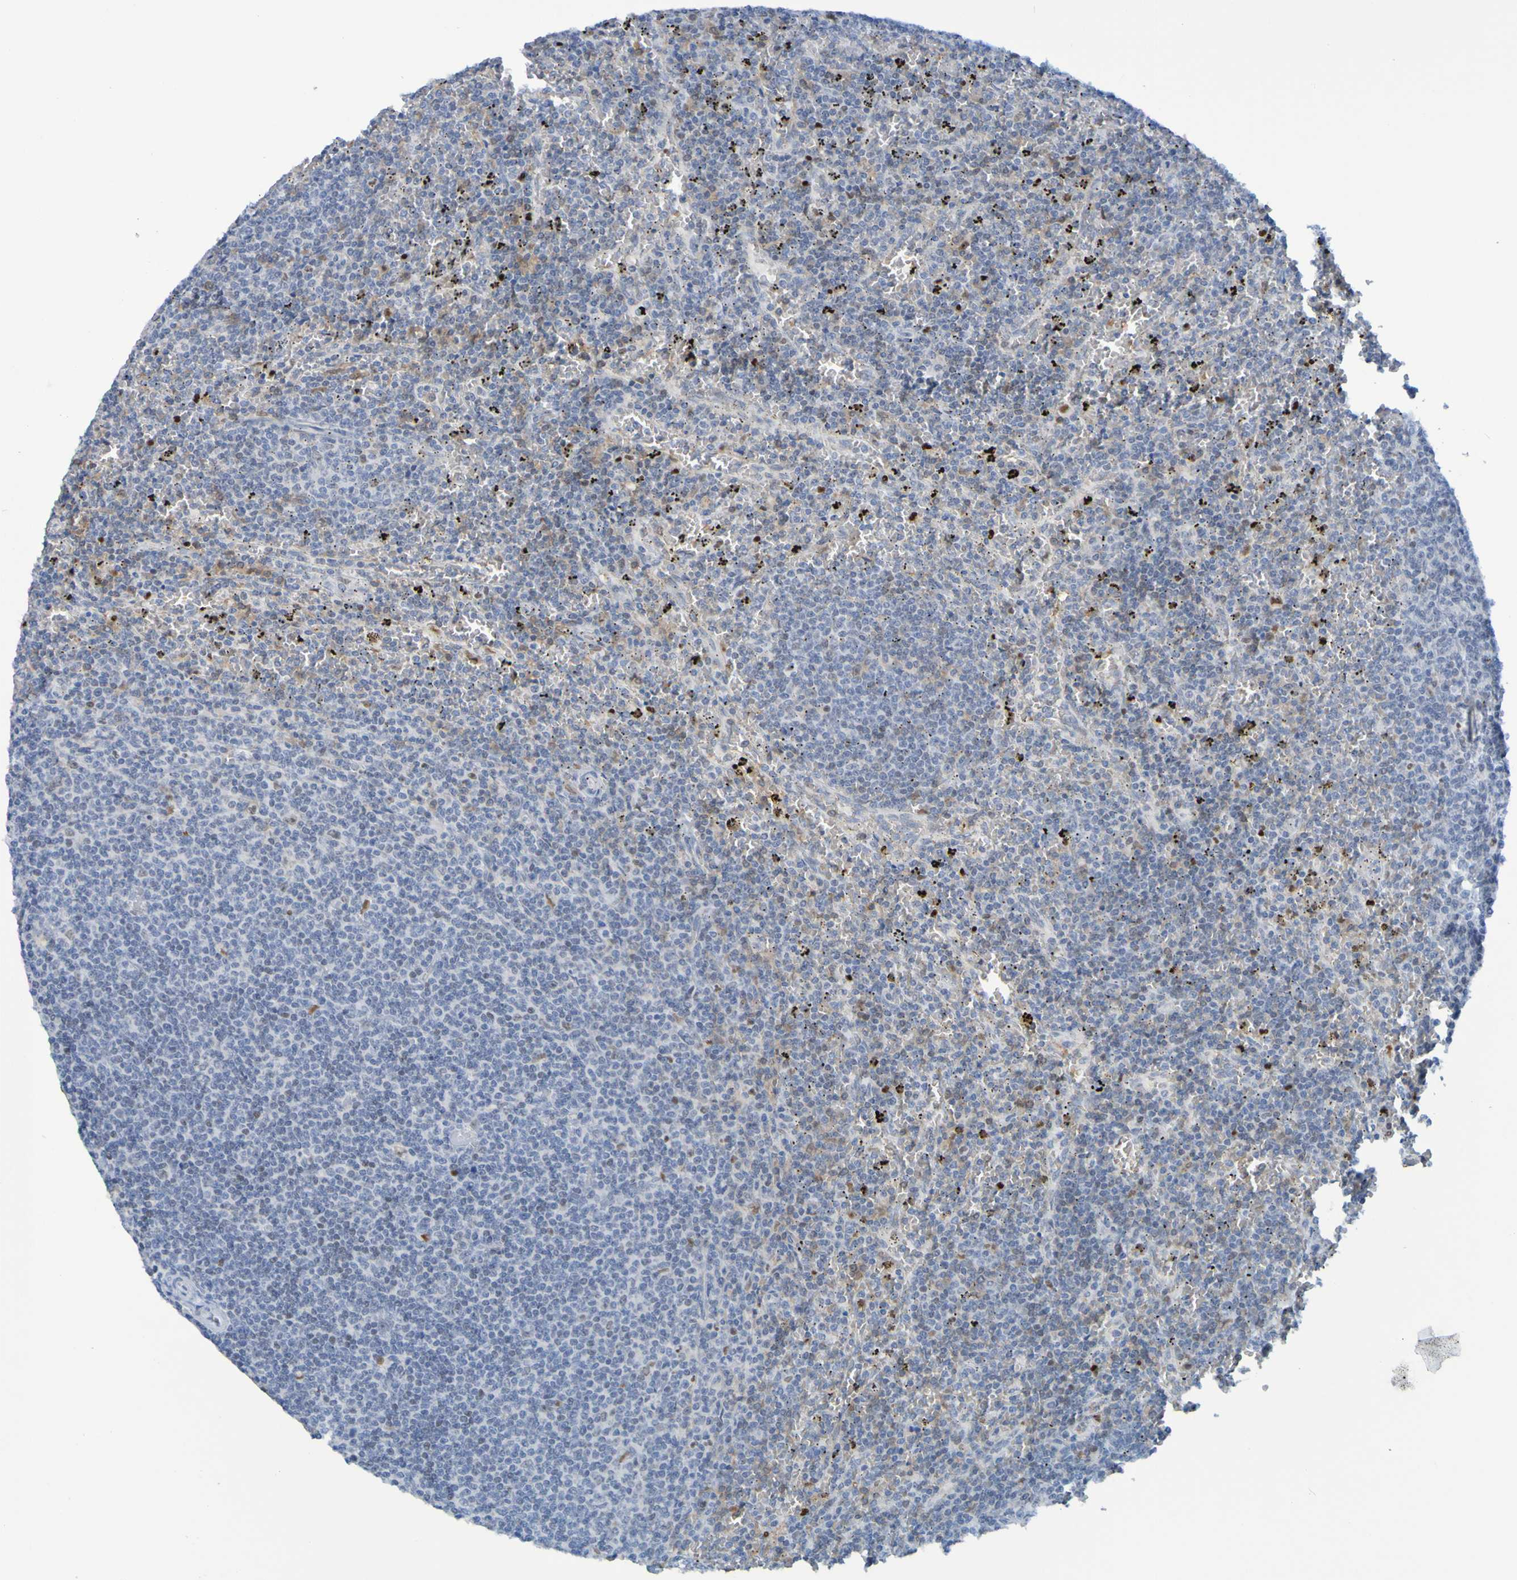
{"staining": {"intensity": "negative", "quantity": "none", "location": "none"}, "tissue": "lymphoma", "cell_type": "Tumor cells", "image_type": "cancer", "snomed": [{"axis": "morphology", "description": "Malignant lymphoma, non-Hodgkin's type, Low grade"}, {"axis": "topography", "description": "Spleen"}], "caption": "An immunohistochemistry micrograph of lymphoma is shown. There is no staining in tumor cells of lymphoma. (Brightfield microscopy of DAB IHC at high magnification).", "gene": "USP36", "patient": {"sex": "female", "age": 50}}